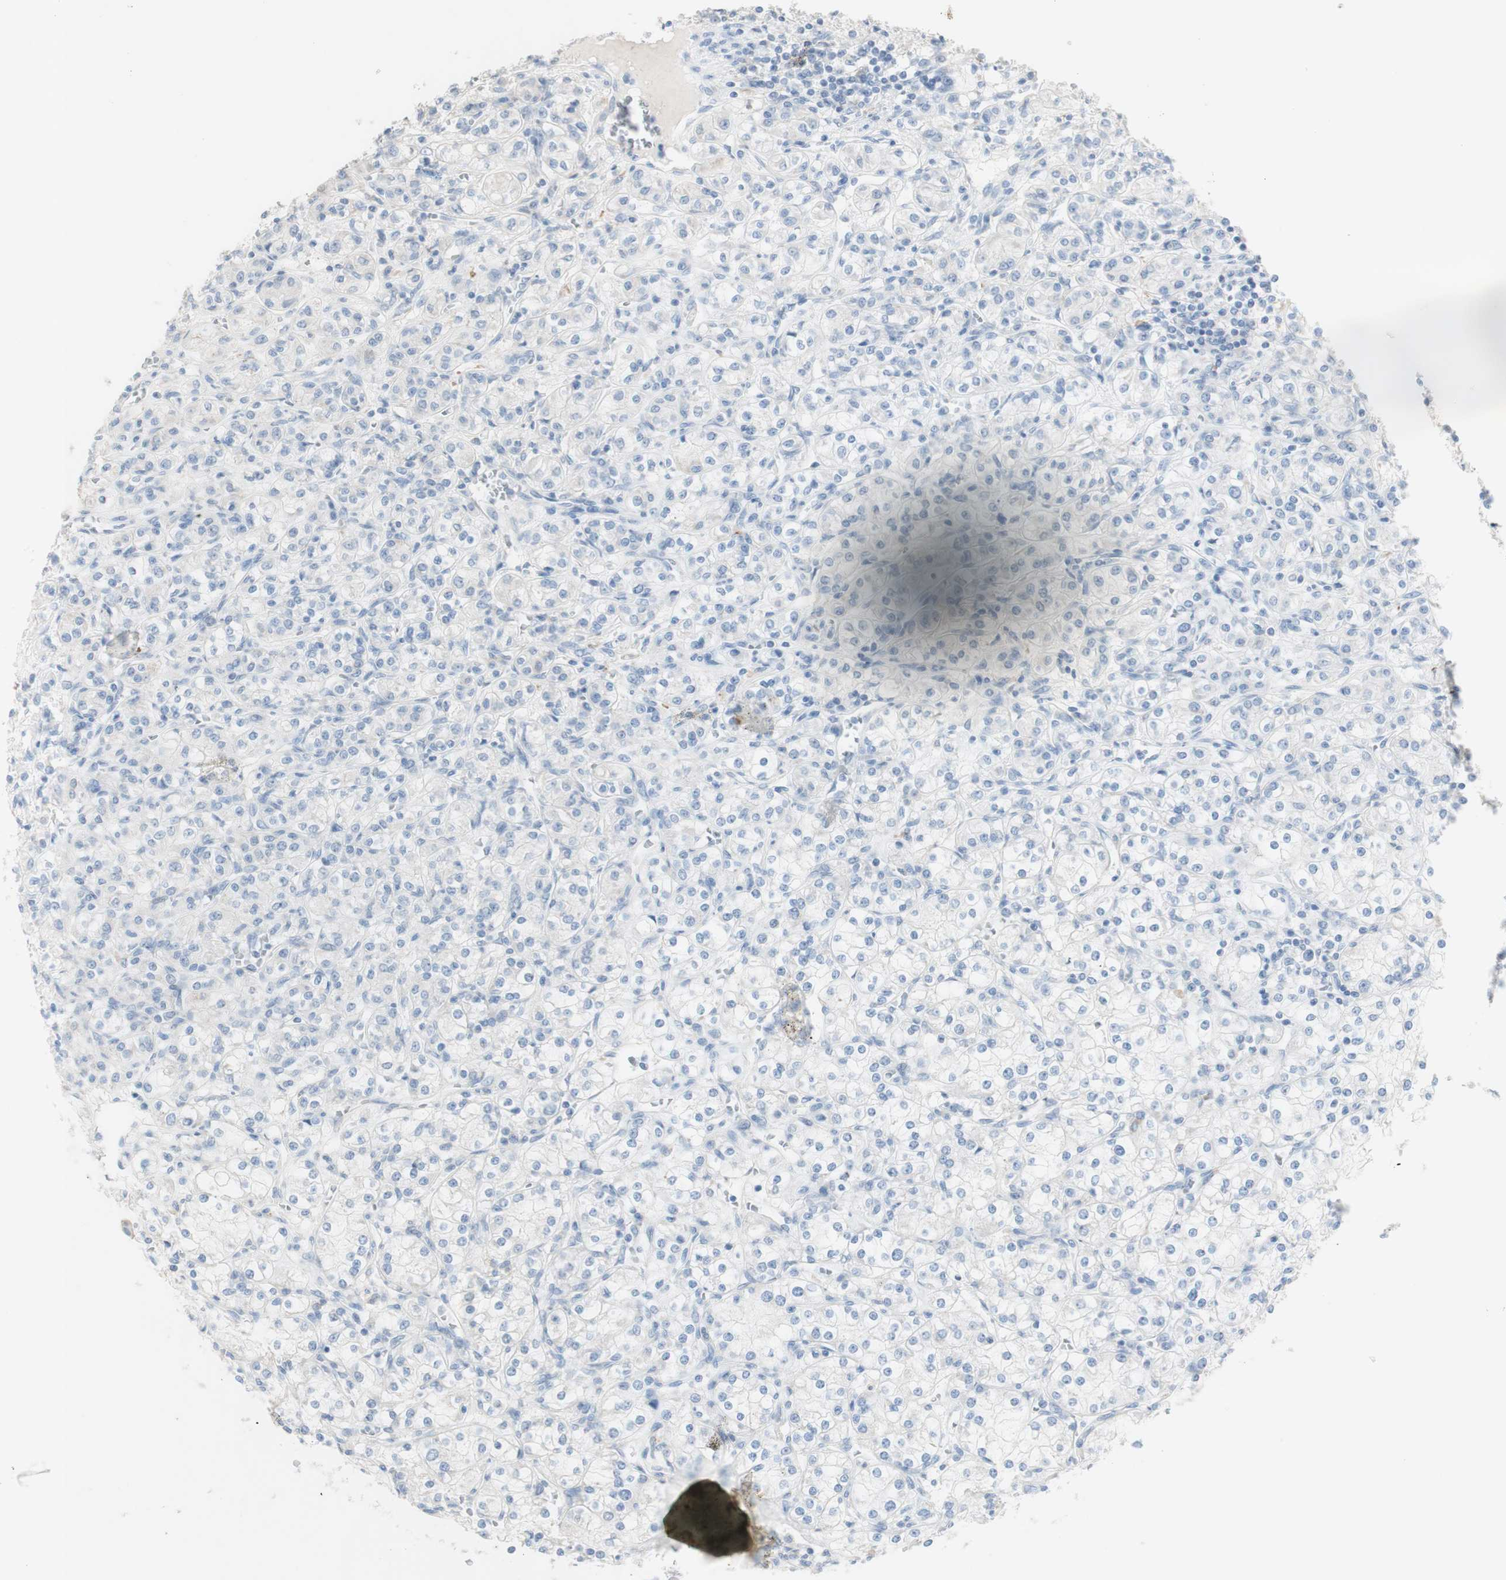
{"staining": {"intensity": "negative", "quantity": "none", "location": "none"}, "tissue": "renal cancer", "cell_type": "Tumor cells", "image_type": "cancer", "snomed": [{"axis": "morphology", "description": "Adenocarcinoma, NOS"}, {"axis": "topography", "description": "Kidney"}], "caption": "Immunohistochemistry image of adenocarcinoma (renal) stained for a protein (brown), which reveals no positivity in tumor cells.", "gene": "ART3", "patient": {"sex": "male", "age": 77}}